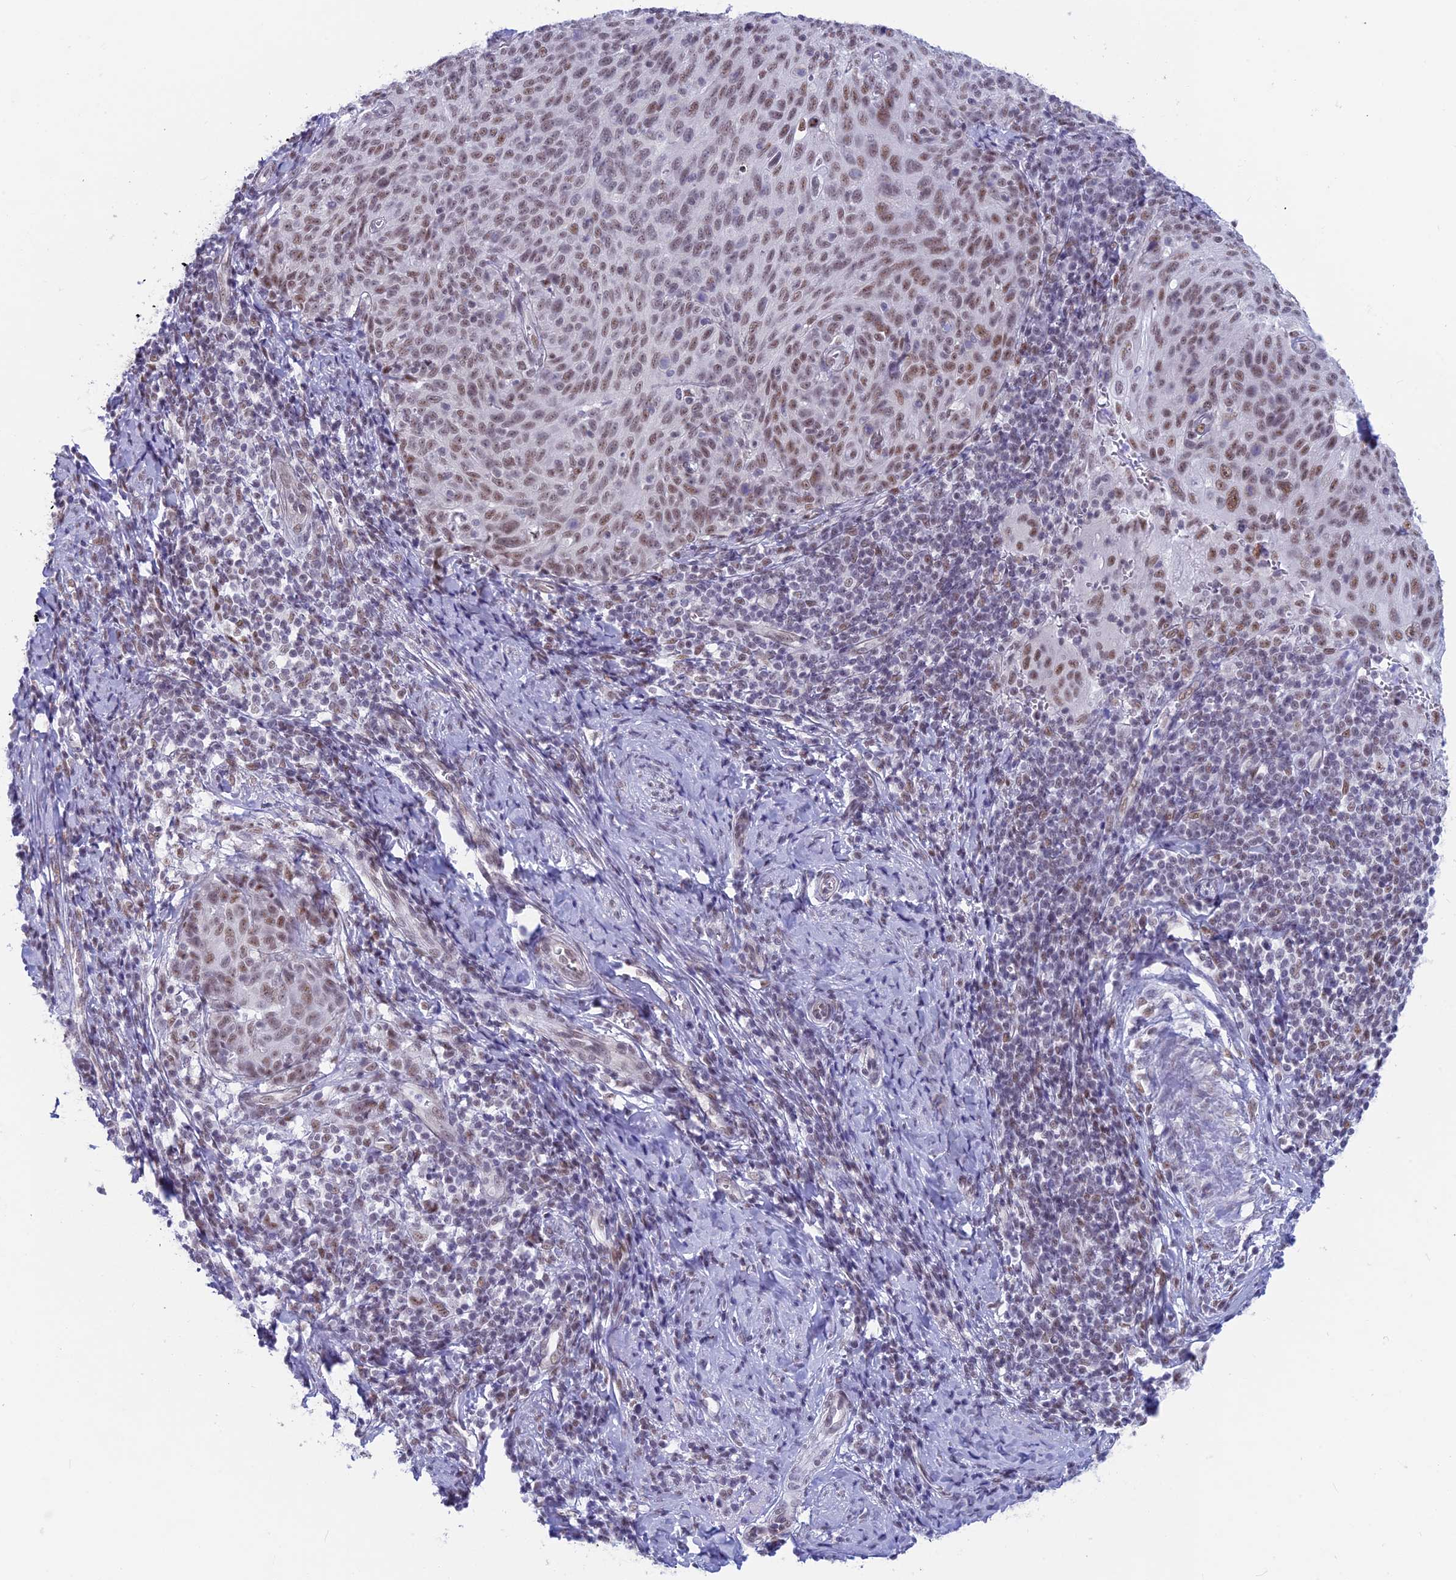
{"staining": {"intensity": "moderate", "quantity": ">75%", "location": "nuclear"}, "tissue": "cervical cancer", "cell_type": "Tumor cells", "image_type": "cancer", "snomed": [{"axis": "morphology", "description": "Squamous cell carcinoma, NOS"}, {"axis": "topography", "description": "Cervix"}], "caption": "Immunohistochemistry (IHC) histopathology image of neoplastic tissue: cervical squamous cell carcinoma stained using IHC reveals medium levels of moderate protein expression localized specifically in the nuclear of tumor cells, appearing as a nuclear brown color.", "gene": "SRSF5", "patient": {"sex": "female", "age": 70}}